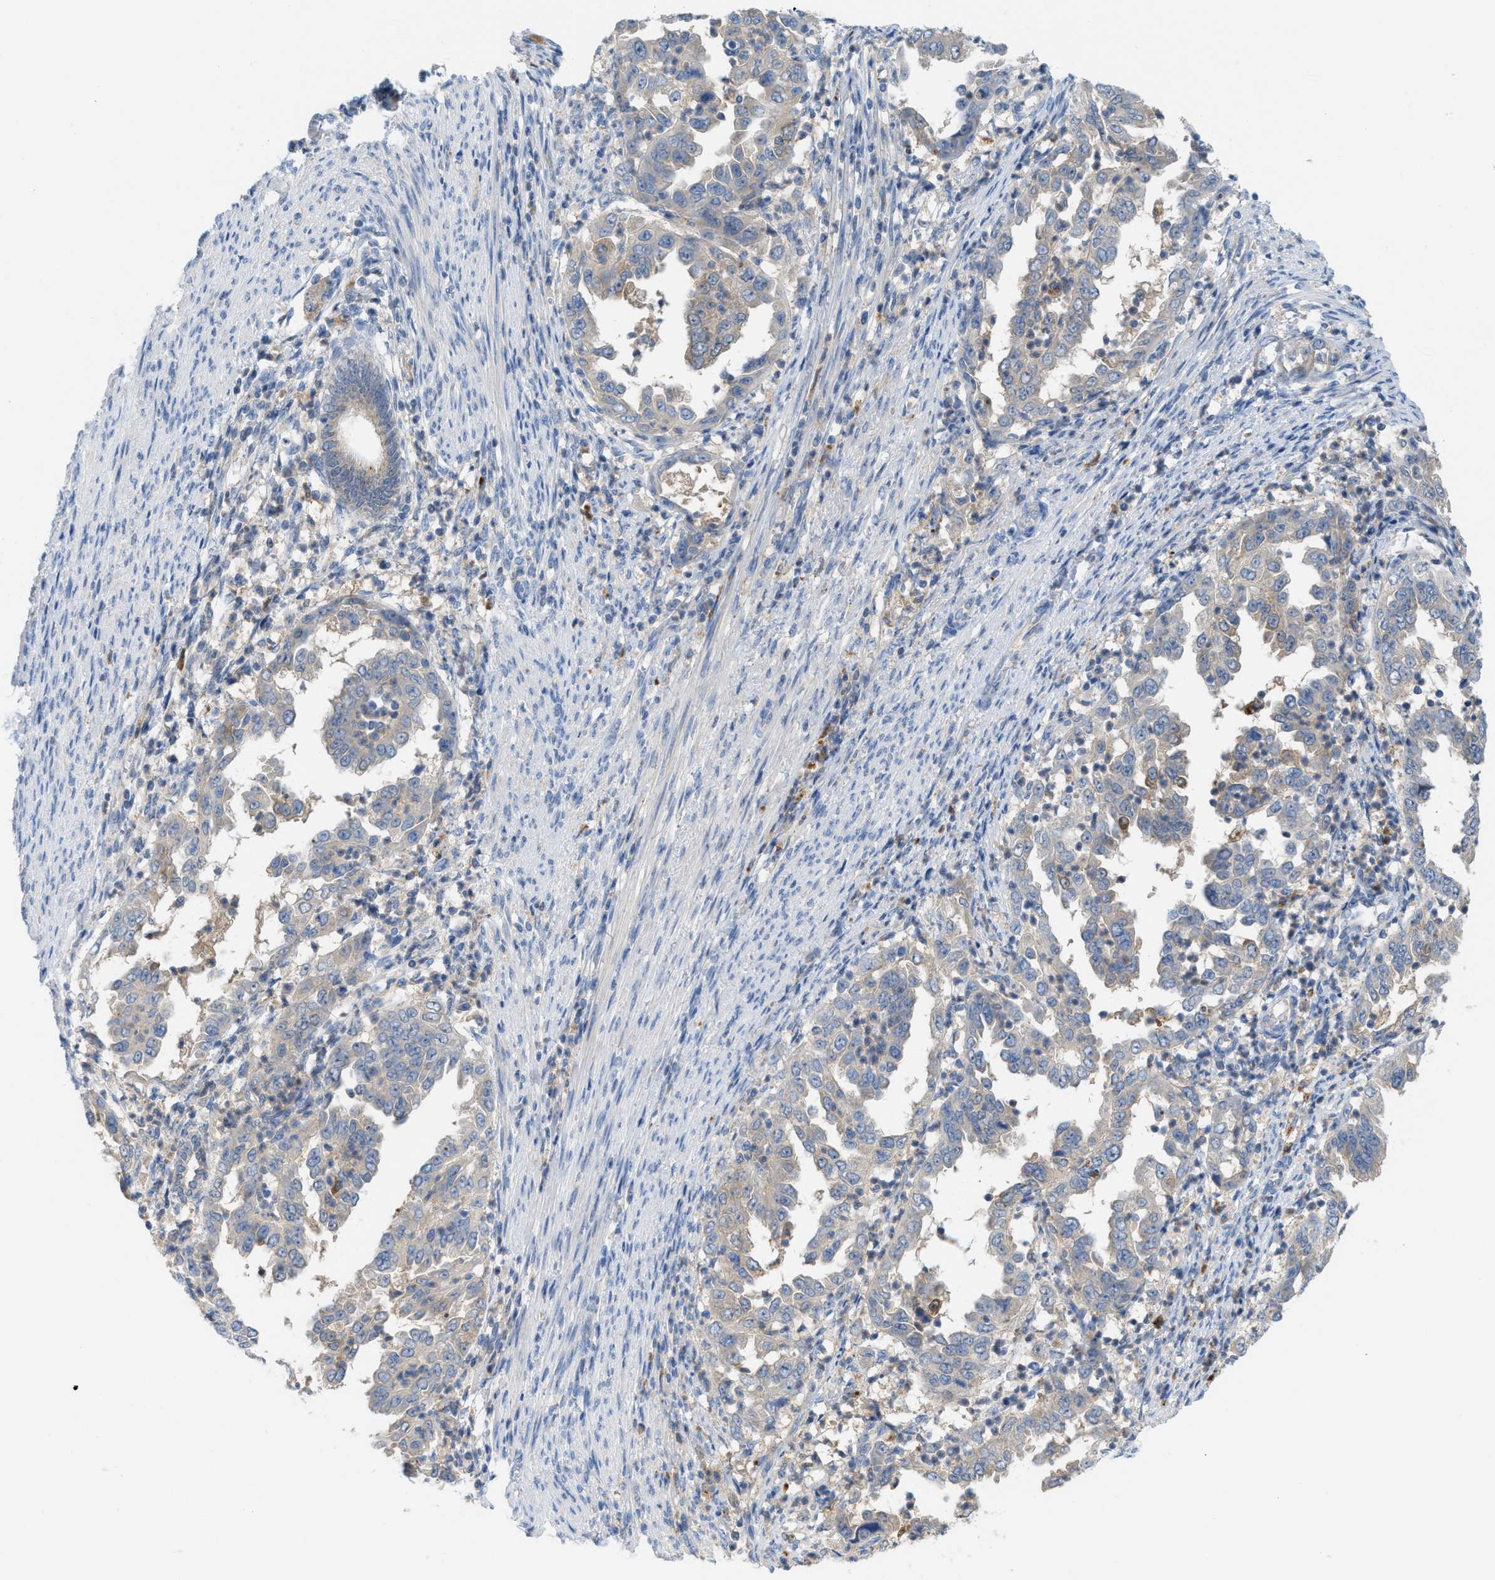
{"staining": {"intensity": "weak", "quantity": "25%-75%", "location": "cytoplasmic/membranous"}, "tissue": "endometrial cancer", "cell_type": "Tumor cells", "image_type": "cancer", "snomed": [{"axis": "morphology", "description": "Adenocarcinoma, NOS"}, {"axis": "topography", "description": "Endometrium"}], "caption": "This histopathology image exhibits immunohistochemistry staining of human endometrial adenocarcinoma, with low weak cytoplasmic/membranous expression in about 25%-75% of tumor cells.", "gene": "CSTB", "patient": {"sex": "female", "age": 85}}